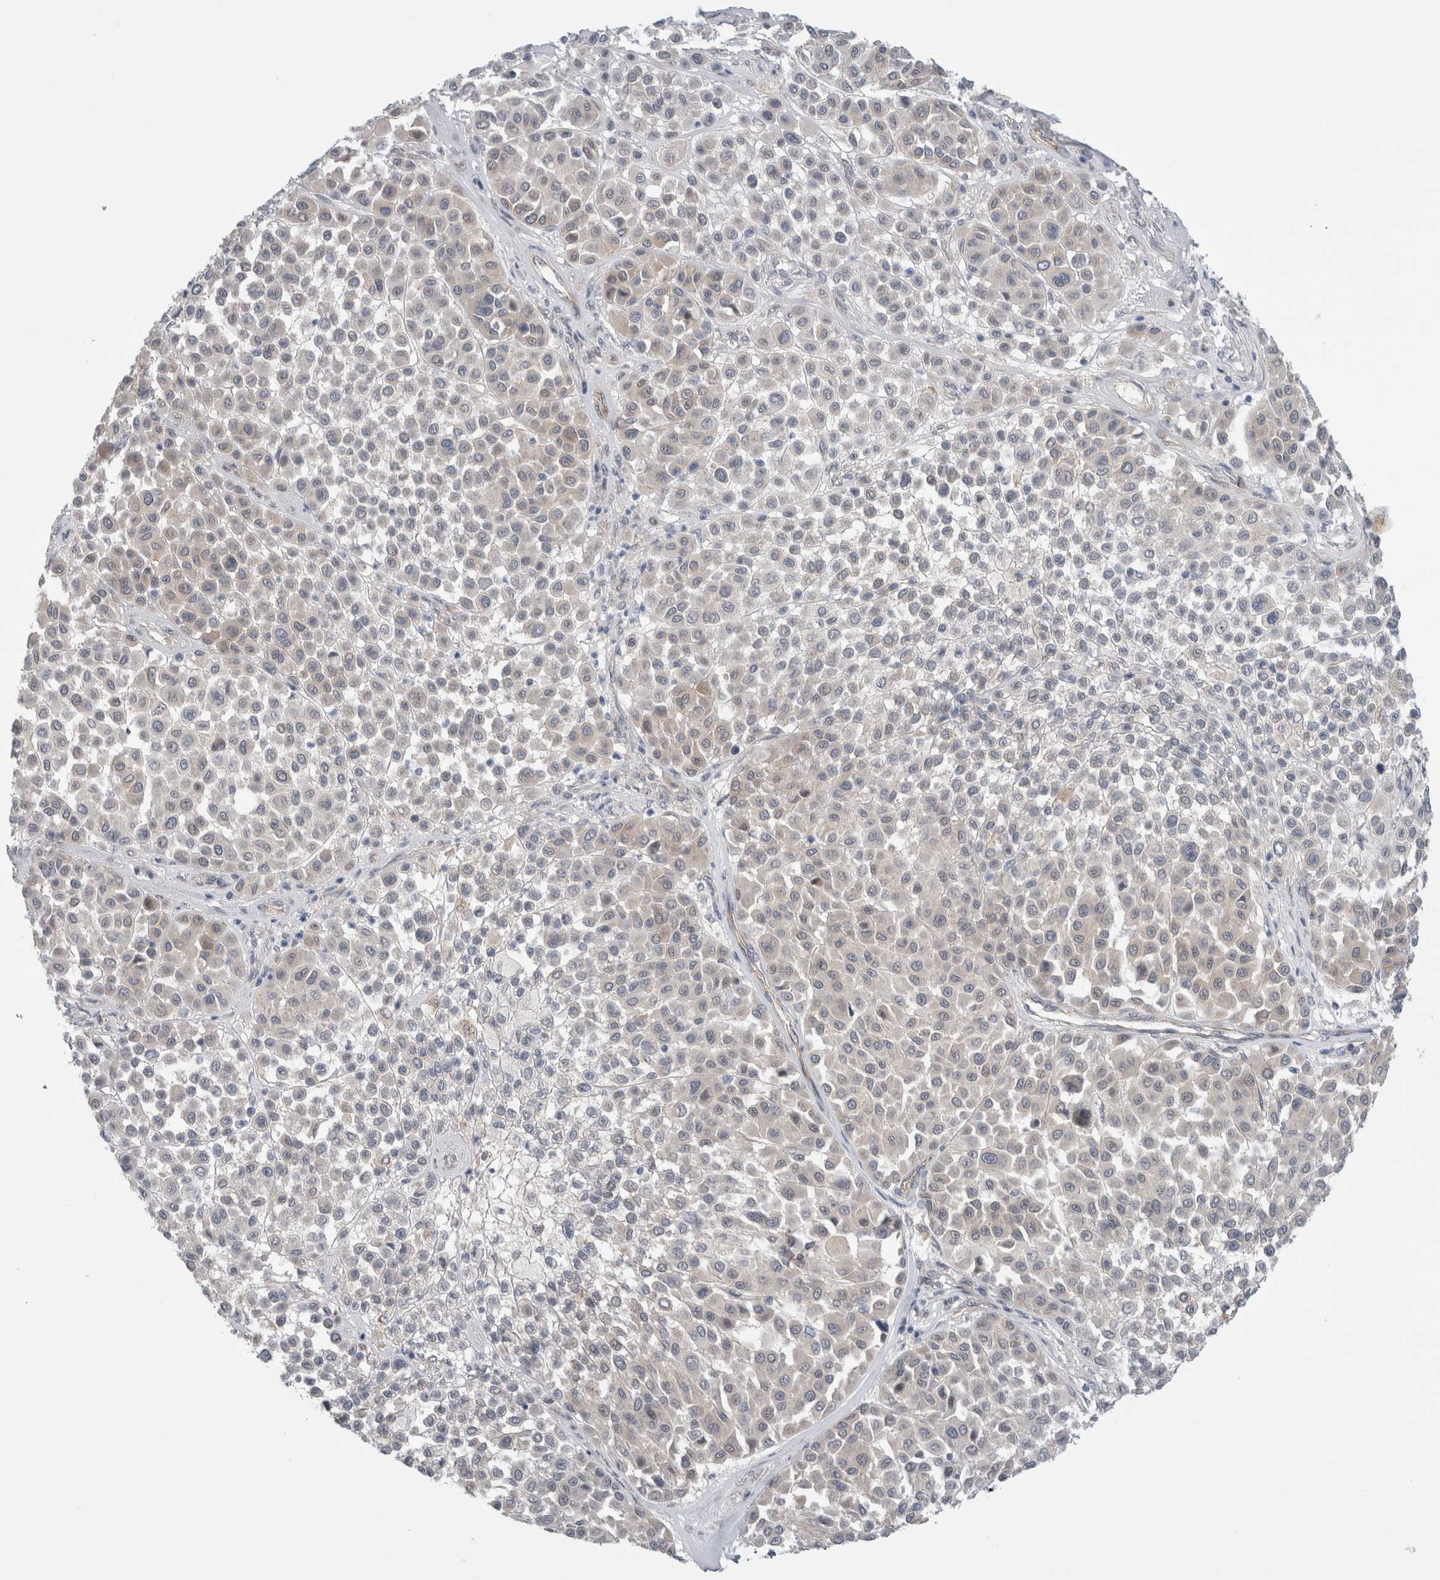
{"staining": {"intensity": "negative", "quantity": "none", "location": "none"}, "tissue": "melanoma", "cell_type": "Tumor cells", "image_type": "cancer", "snomed": [{"axis": "morphology", "description": "Malignant melanoma, Metastatic site"}, {"axis": "topography", "description": "Soft tissue"}], "caption": "This is an immunohistochemistry (IHC) histopathology image of human melanoma. There is no expression in tumor cells.", "gene": "TAFA5", "patient": {"sex": "male", "age": 41}}